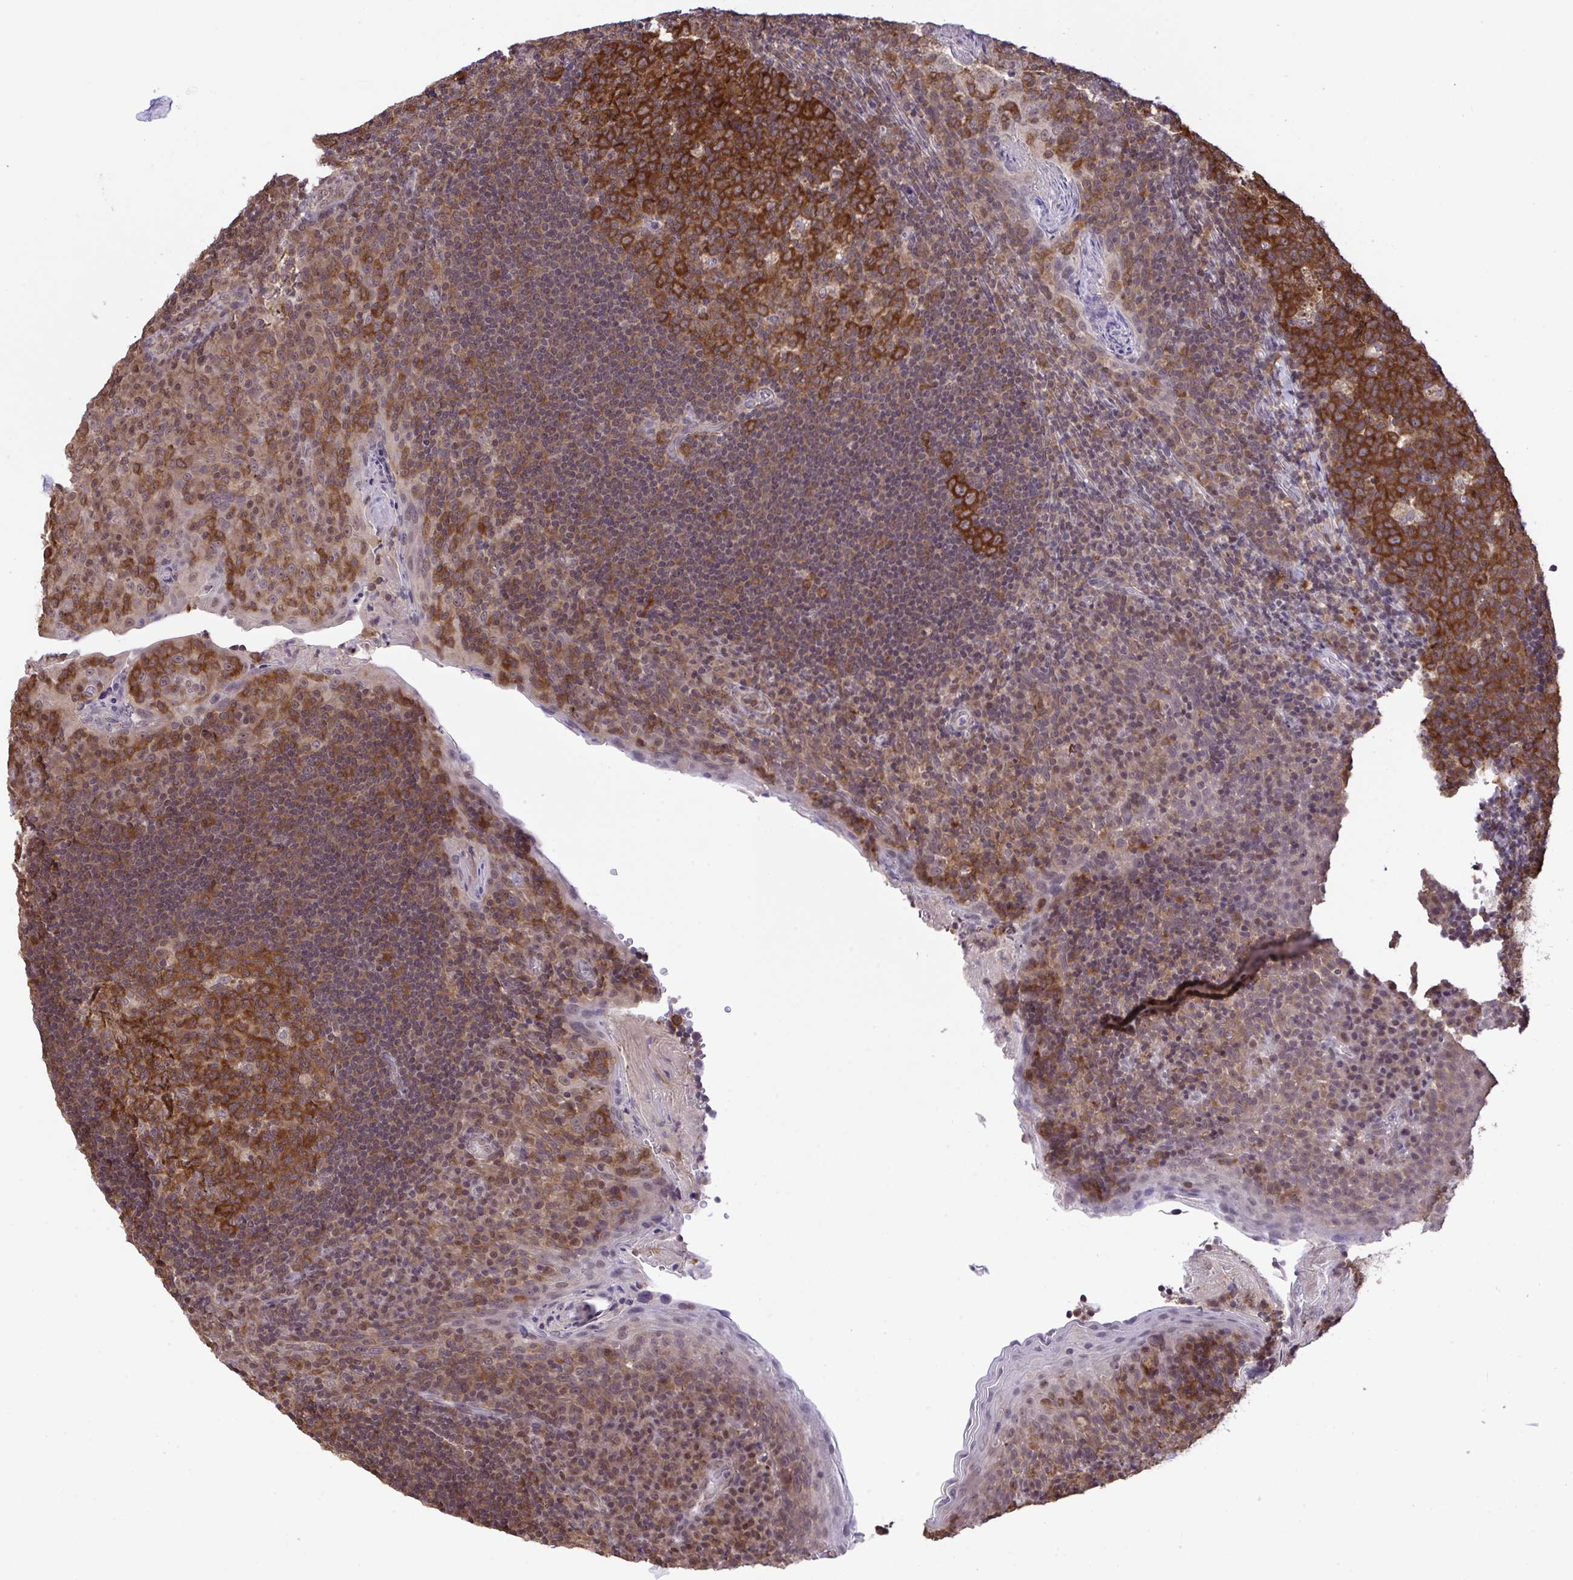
{"staining": {"intensity": "strong", "quantity": ">75%", "location": "cytoplasmic/membranous"}, "tissue": "tonsil", "cell_type": "Germinal center cells", "image_type": "normal", "snomed": [{"axis": "morphology", "description": "Normal tissue, NOS"}, {"axis": "topography", "description": "Tonsil"}], "caption": "Tonsil stained with immunohistochemistry (IHC) displays strong cytoplasmic/membranous expression in about >75% of germinal center cells.", "gene": "C12orf57", "patient": {"sex": "male", "age": 17}}